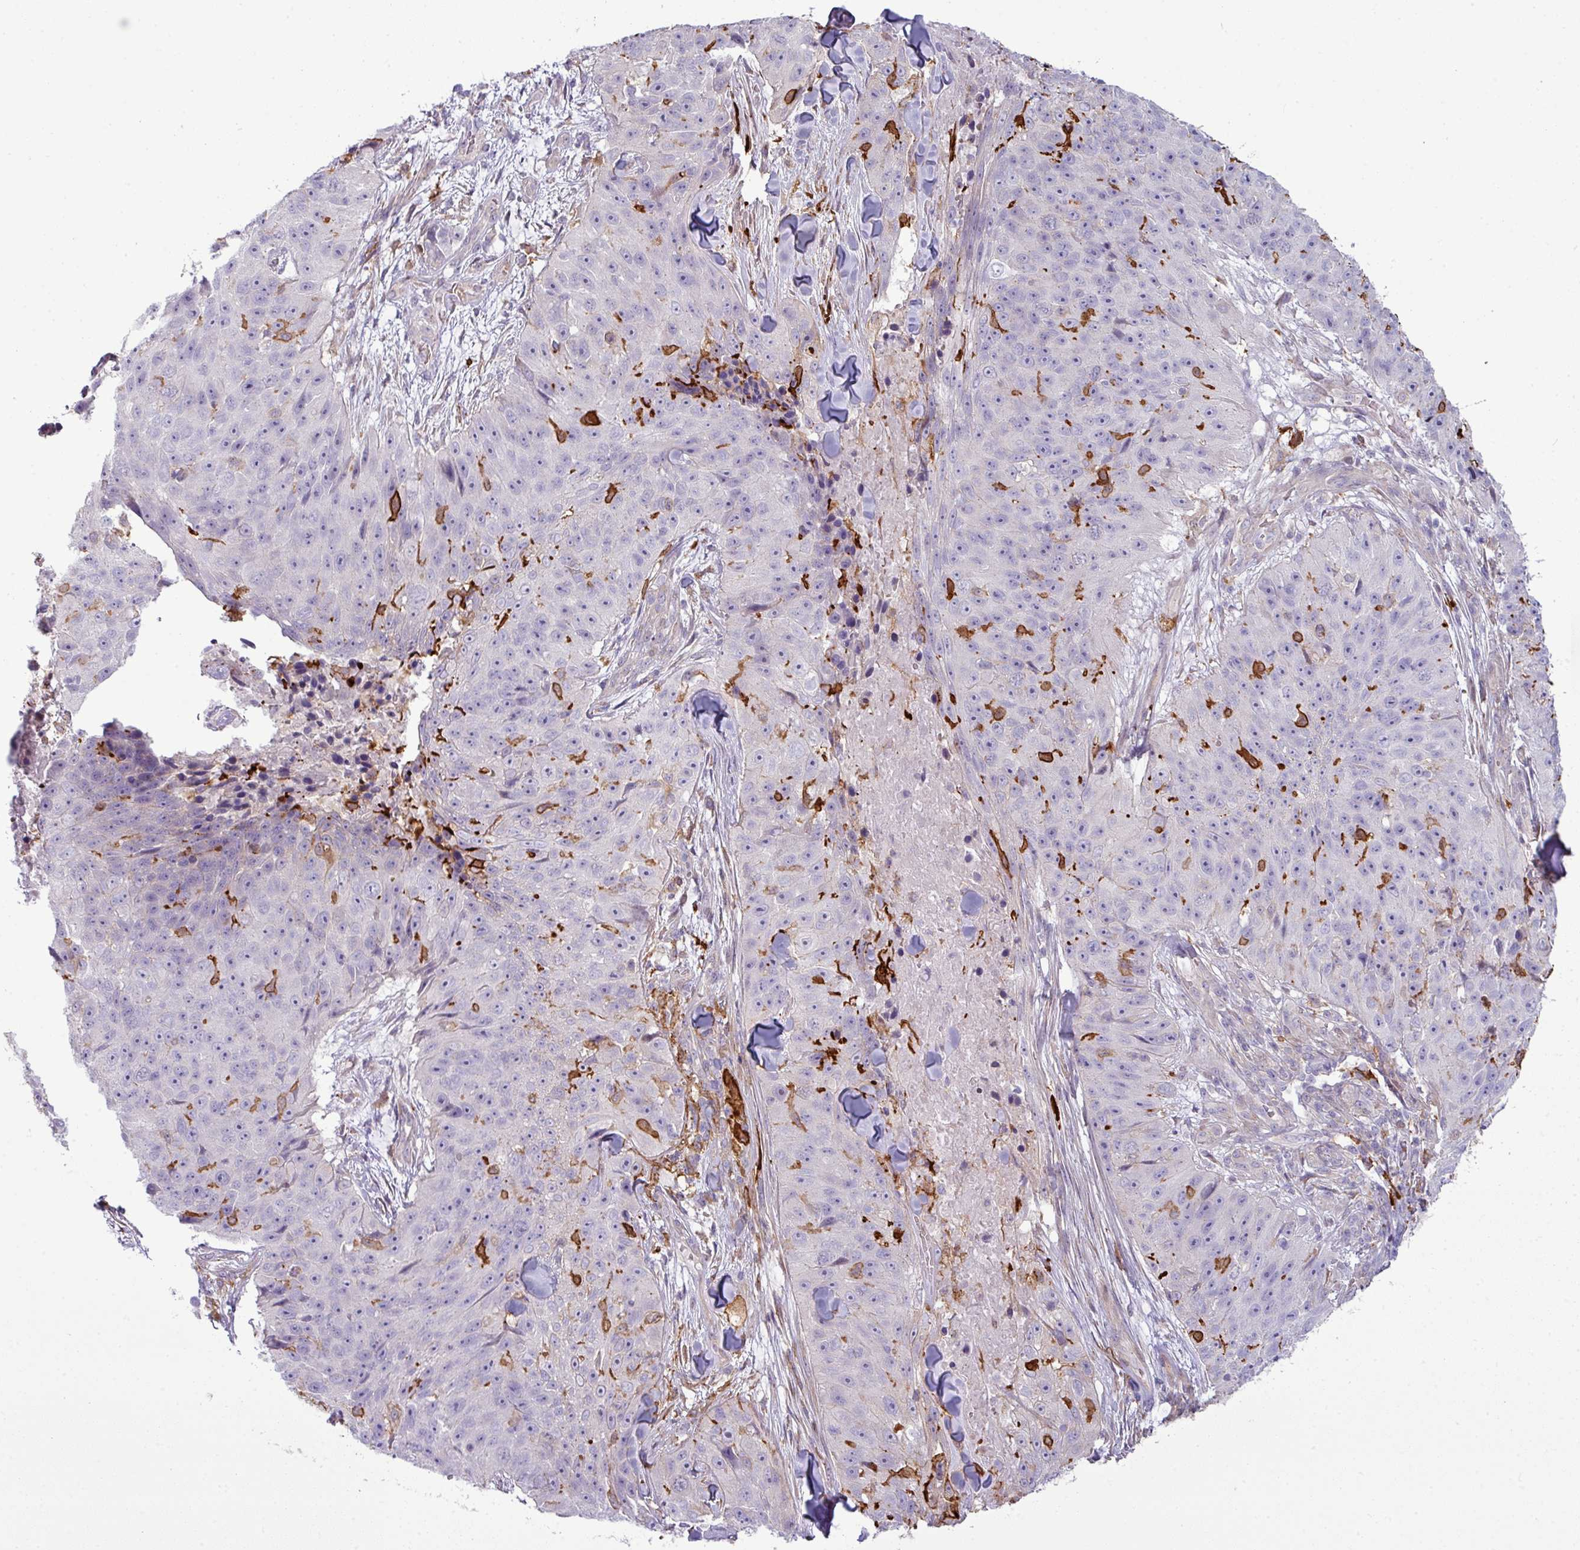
{"staining": {"intensity": "negative", "quantity": "none", "location": "none"}, "tissue": "skin cancer", "cell_type": "Tumor cells", "image_type": "cancer", "snomed": [{"axis": "morphology", "description": "Squamous cell carcinoma, NOS"}, {"axis": "topography", "description": "Skin"}], "caption": "The IHC photomicrograph has no significant expression in tumor cells of skin cancer tissue.", "gene": "COL8A1", "patient": {"sex": "female", "age": 87}}